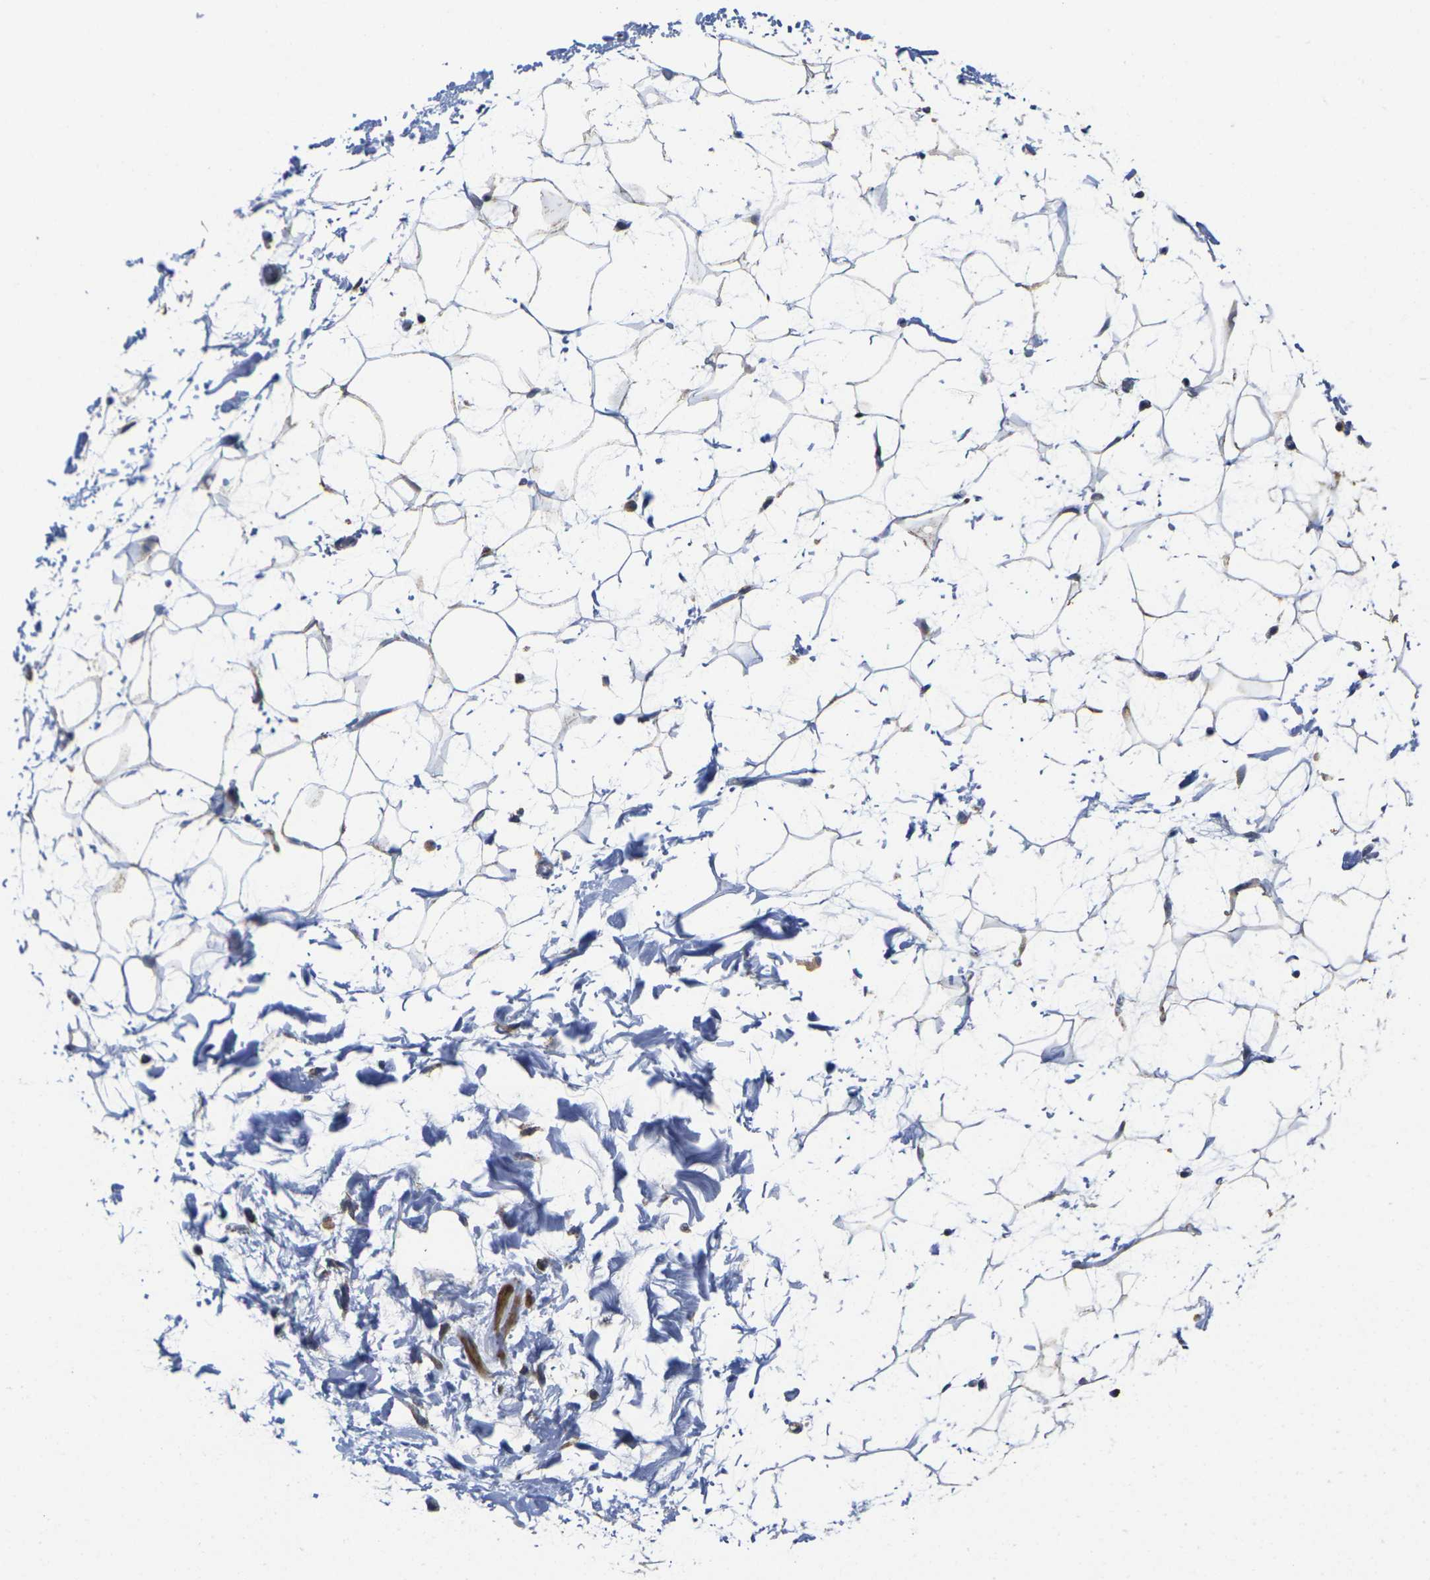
{"staining": {"intensity": "negative", "quantity": "none", "location": "none"}, "tissue": "adipose tissue", "cell_type": "Adipocytes", "image_type": "normal", "snomed": [{"axis": "morphology", "description": "Normal tissue, NOS"}, {"axis": "topography", "description": "Soft tissue"}], "caption": "High power microscopy image of an immunohistochemistry image of unremarkable adipose tissue, revealing no significant positivity in adipocytes.", "gene": "P2RY11", "patient": {"sex": "male", "age": 72}}